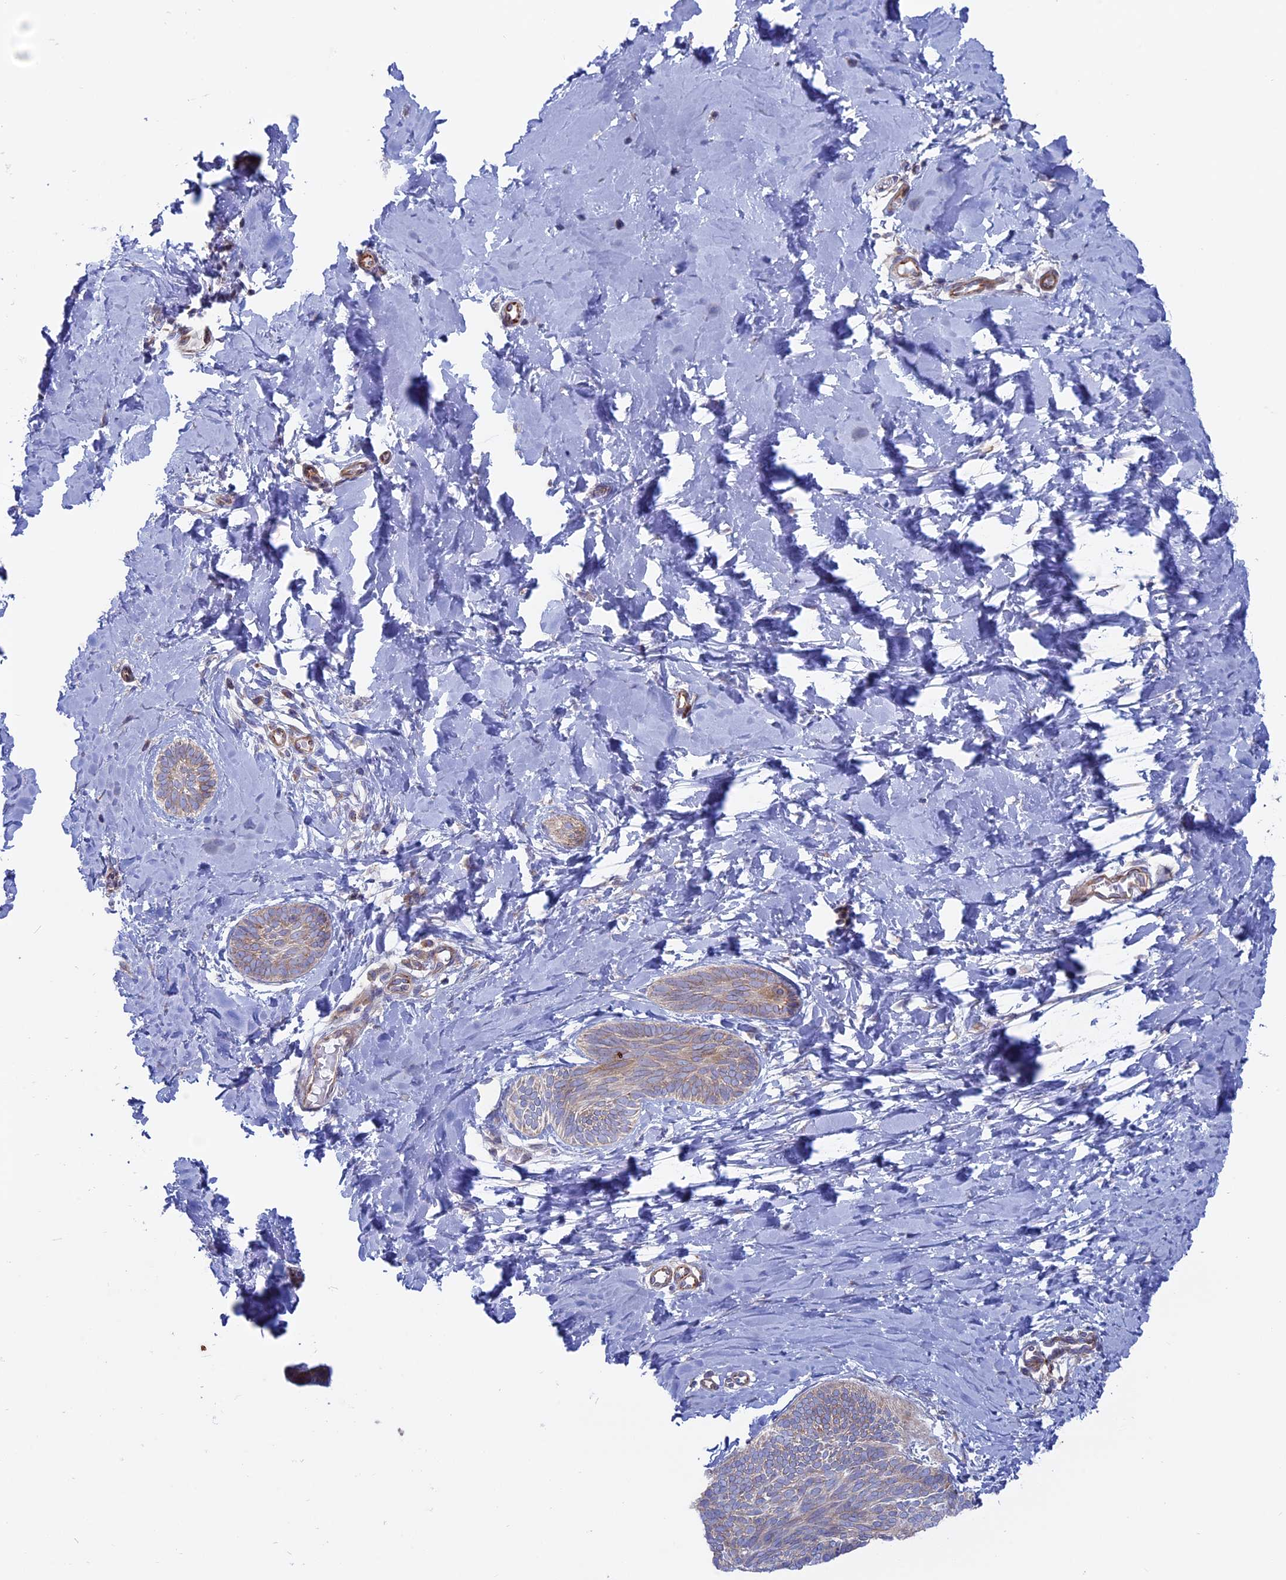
{"staining": {"intensity": "negative", "quantity": "none", "location": "none"}, "tissue": "skin cancer", "cell_type": "Tumor cells", "image_type": "cancer", "snomed": [{"axis": "morphology", "description": "Basal cell carcinoma"}, {"axis": "topography", "description": "Skin"}], "caption": "Immunohistochemical staining of human skin cancer (basal cell carcinoma) reveals no significant expression in tumor cells. (Stains: DAB immunohistochemistry with hematoxylin counter stain, Microscopy: brightfield microscopy at high magnification).", "gene": "MYO5B", "patient": {"sex": "female", "age": 81}}